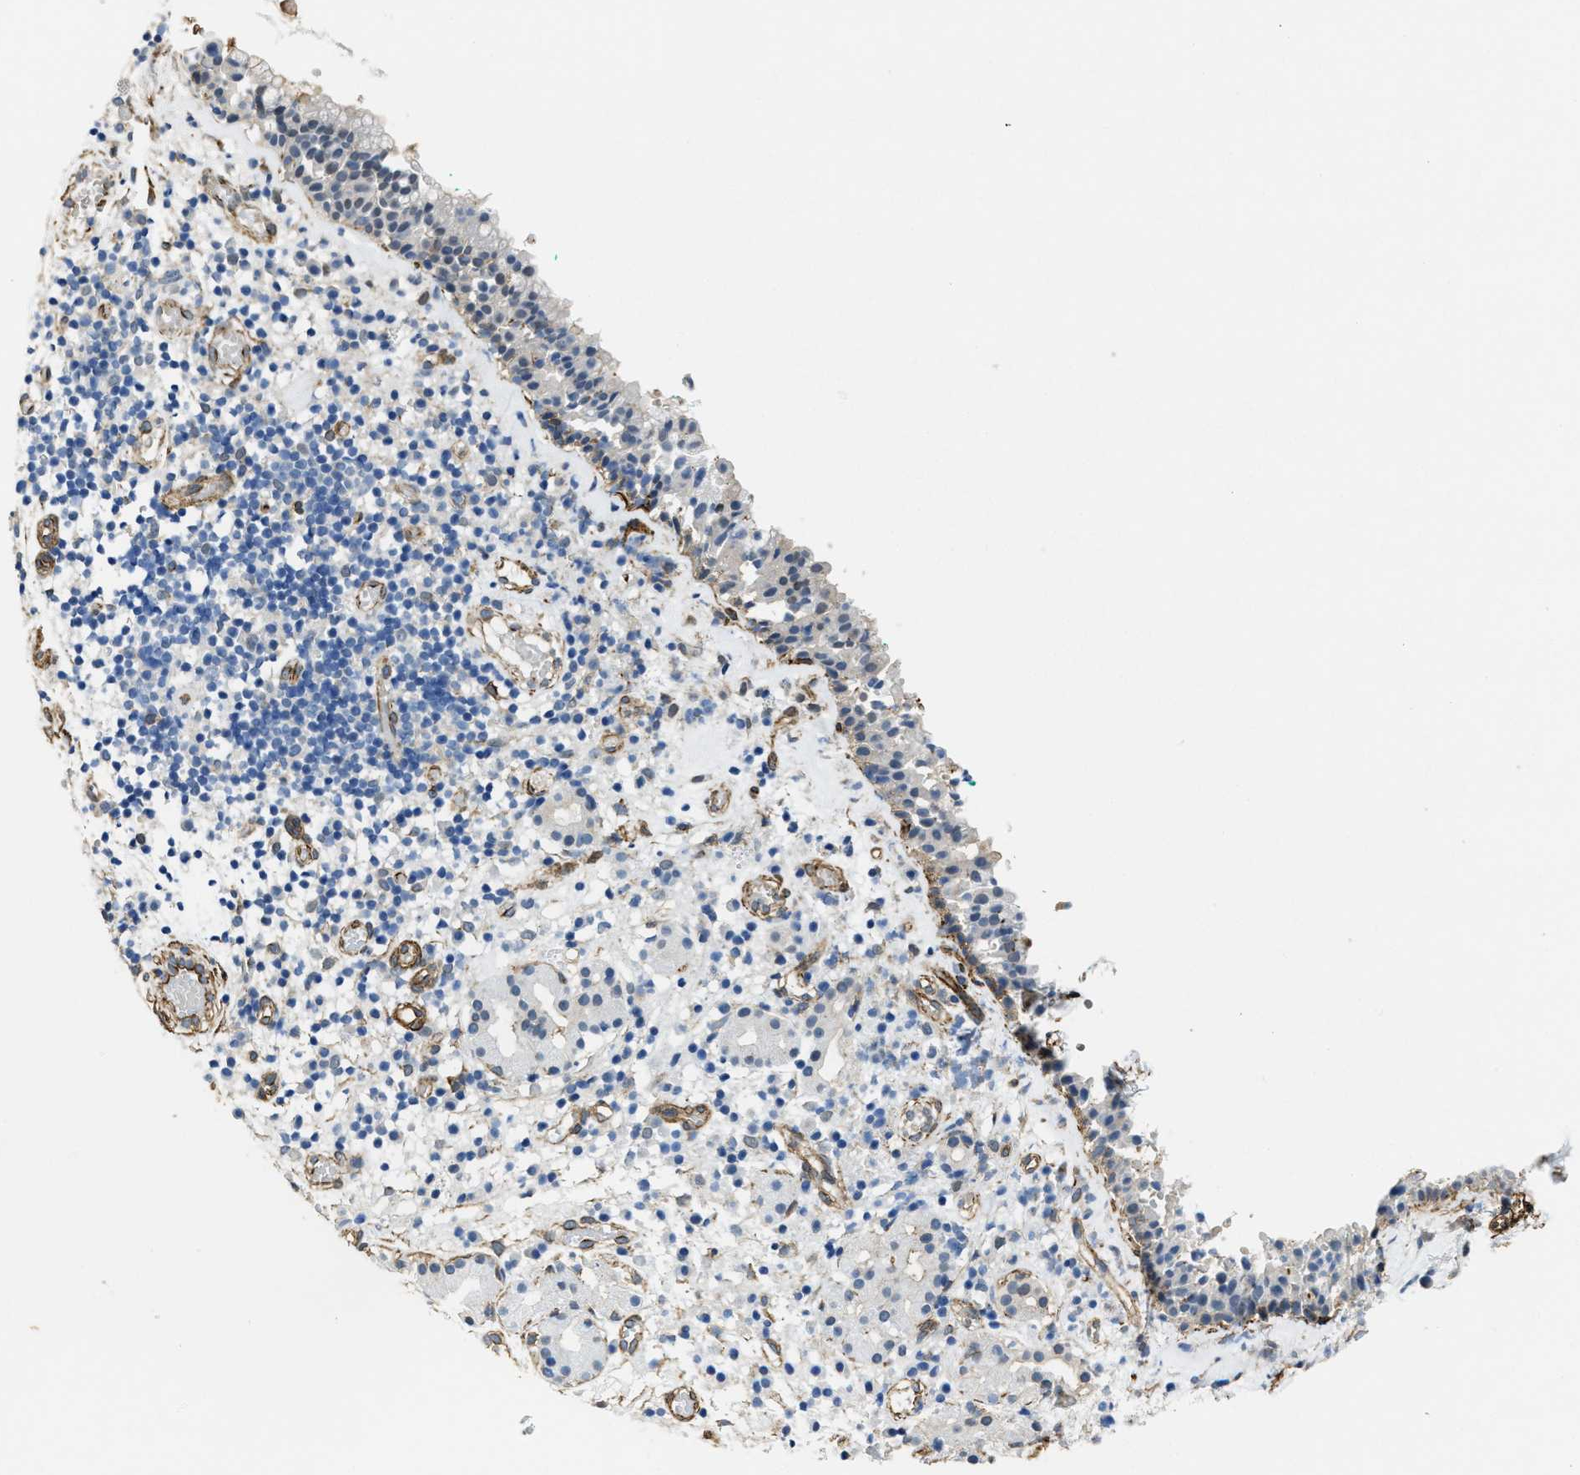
{"staining": {"intensity": "weak", "quantity": "25%-75%", "location": "cytoplasmic/membranous,nuclear"}, "tissue": "nasopharynx", "cell_type": "Respiratory epithelial cells", "image_type": "normal", "snomed": [{"axis": "morphology", "description": "Normal tissue, NOS"}, {"axis": "morphology", "description": "Basal cell carcinoma"}, {"axis": "topography", "description": "Cartilage tissue"}, {"axis": "topography", "description": "Nasopharynx"}, {"axis": "topography", "description": "Oral tissue"}], "caption": "IHC (DAB) staining of unremarkable human nasopharynx shows weak cytoplasmic/membranous,nuclear protein staining in approximately 25%-75% of respiratory epithelial cells.", "gene": "NAB1", "patient": {"sex": "female", "age": 77}}